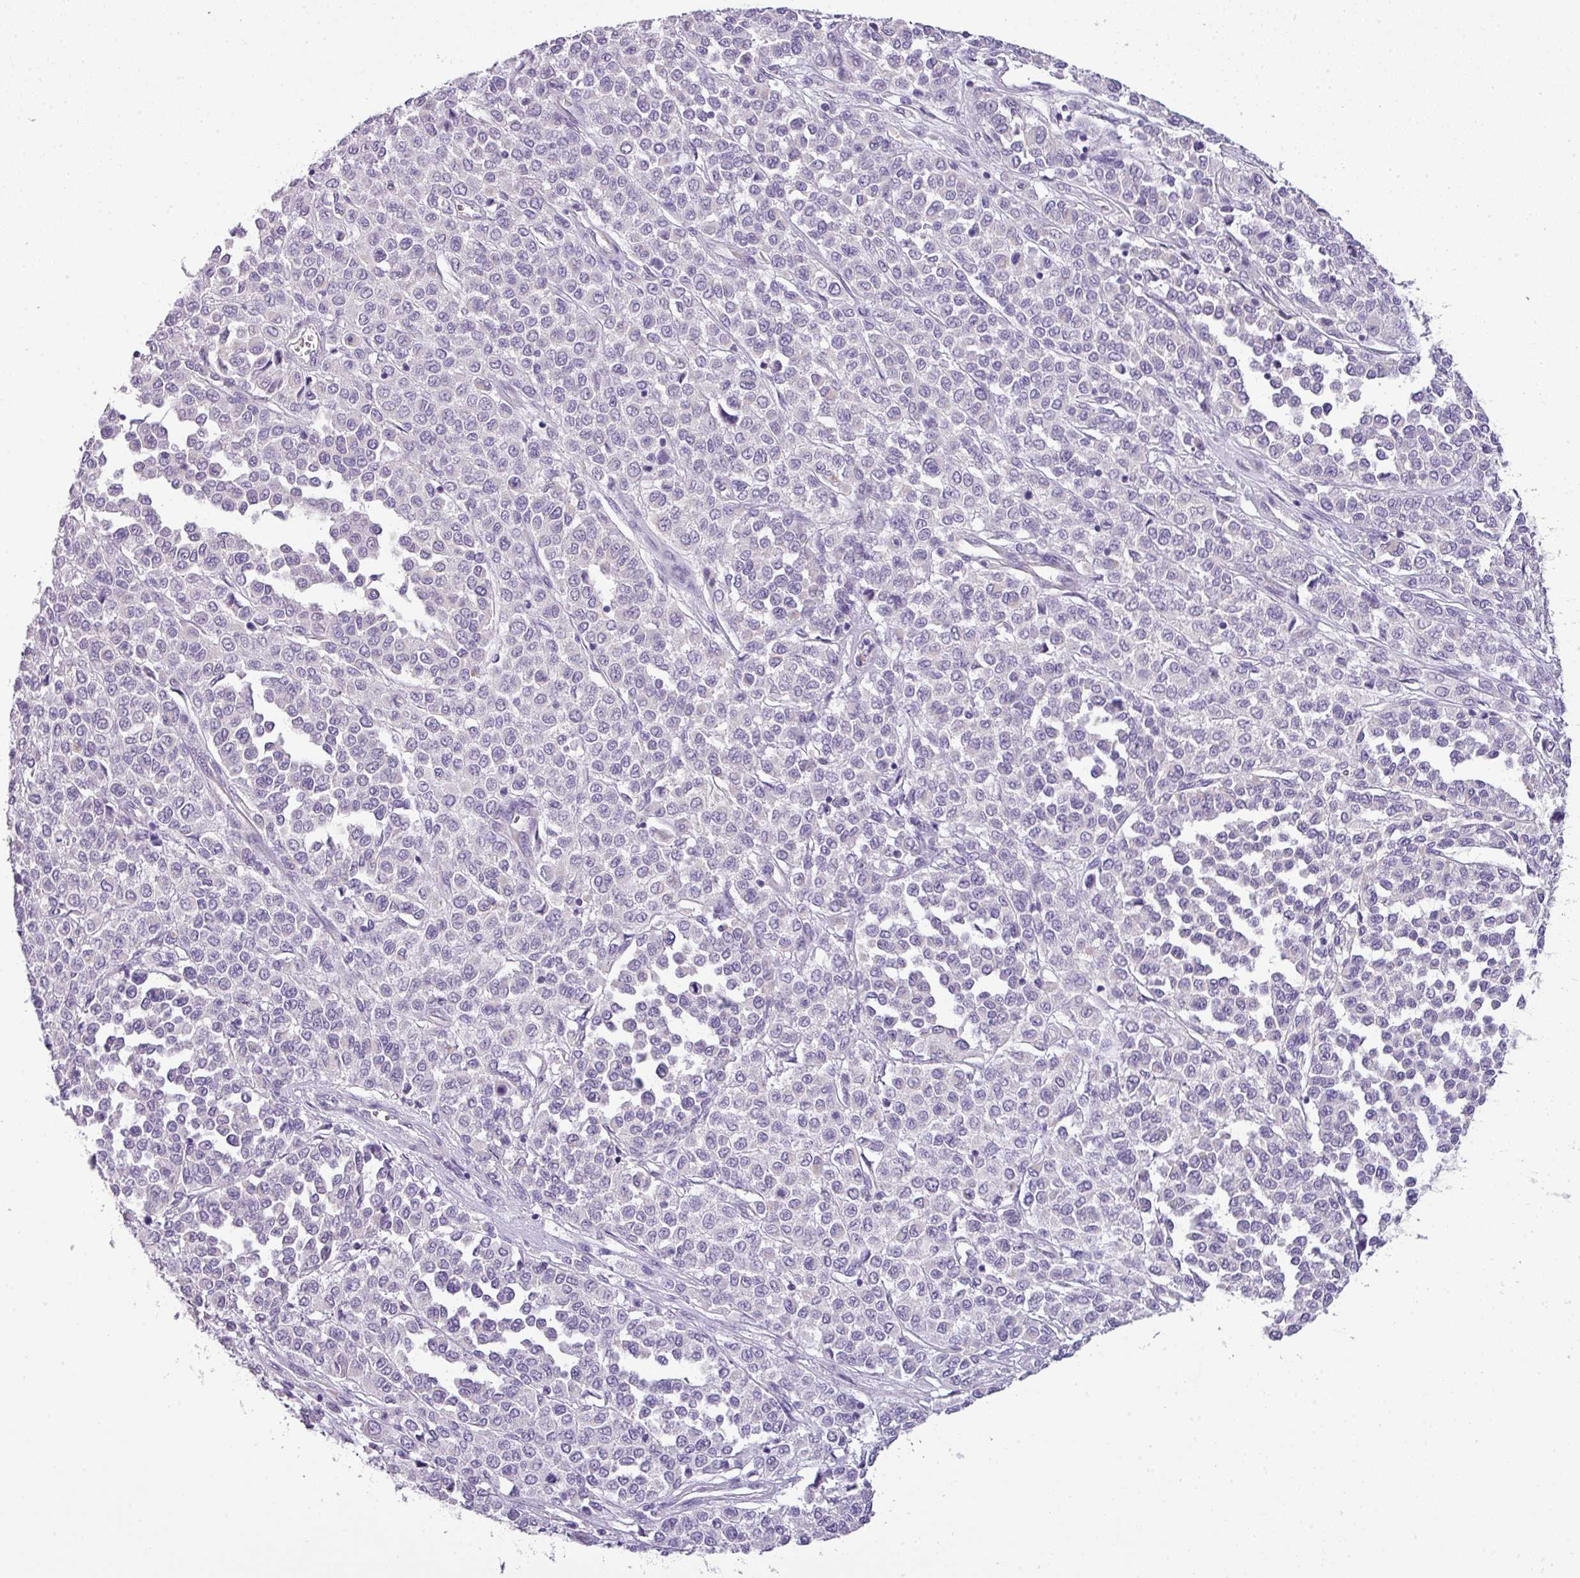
{"staining": {"intensity": "negative", "quantity": "none", "location": "none"}, "tissue": "melanoma", "cell_type": "Tumor cells", "image_type": "cancer", "snomed": [{"axis": "morphology", "description": "Malignant melanoma, Metastatic site"}, {"axis": "topography", "description": "Pancreas"}], "caption": "Tumor cells are negative for protein expression in human malignant melanoma (metastatic site).", "gene": "ENSG00000273748", "patient": {"sex": "female", "age": 30}}